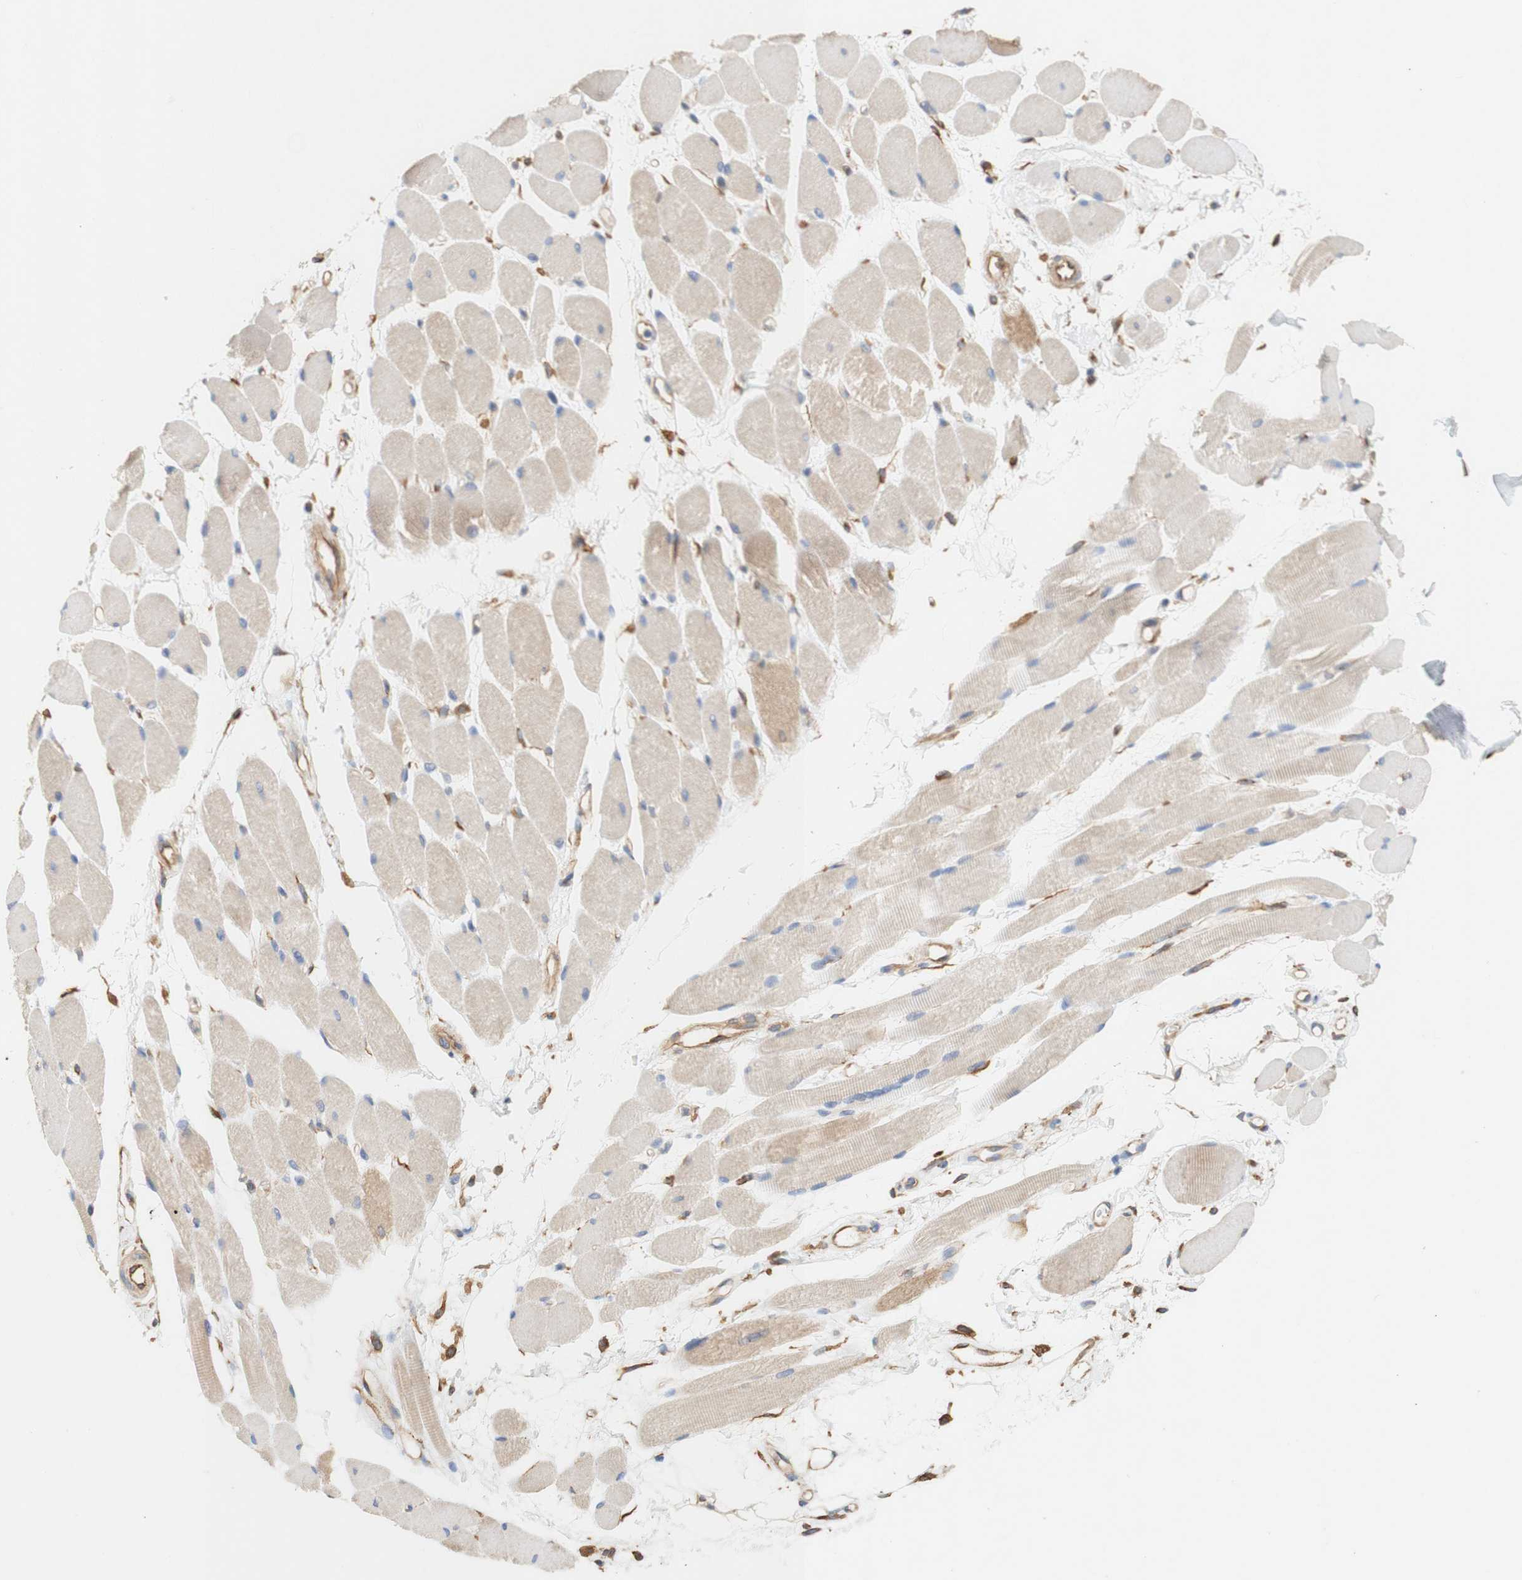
{"staining": {"intensity": "weak", "quantity": "25%-75%", "location": "cytoplasmic/membranous"}, "tissue": "skeletal muscle", "cell_type": "Myocytes", "image_type": "normal", "snomed": [{"axis": "morphology", "description": "Normal tissue, NOS"}, {"axis": "topography", "description": "Skeletal muscle"}, {"axis": "topography", "description": "Peripheral nerve tissue"}], "caption": "Human skeletal muscle stained with a brown dye shows weak cytoplasmic/membranous positive positivity in approximately 25%-75% of myocytes.", "gene": "EIF2AK4", "patient": {"sex": "female", "age": 84}}